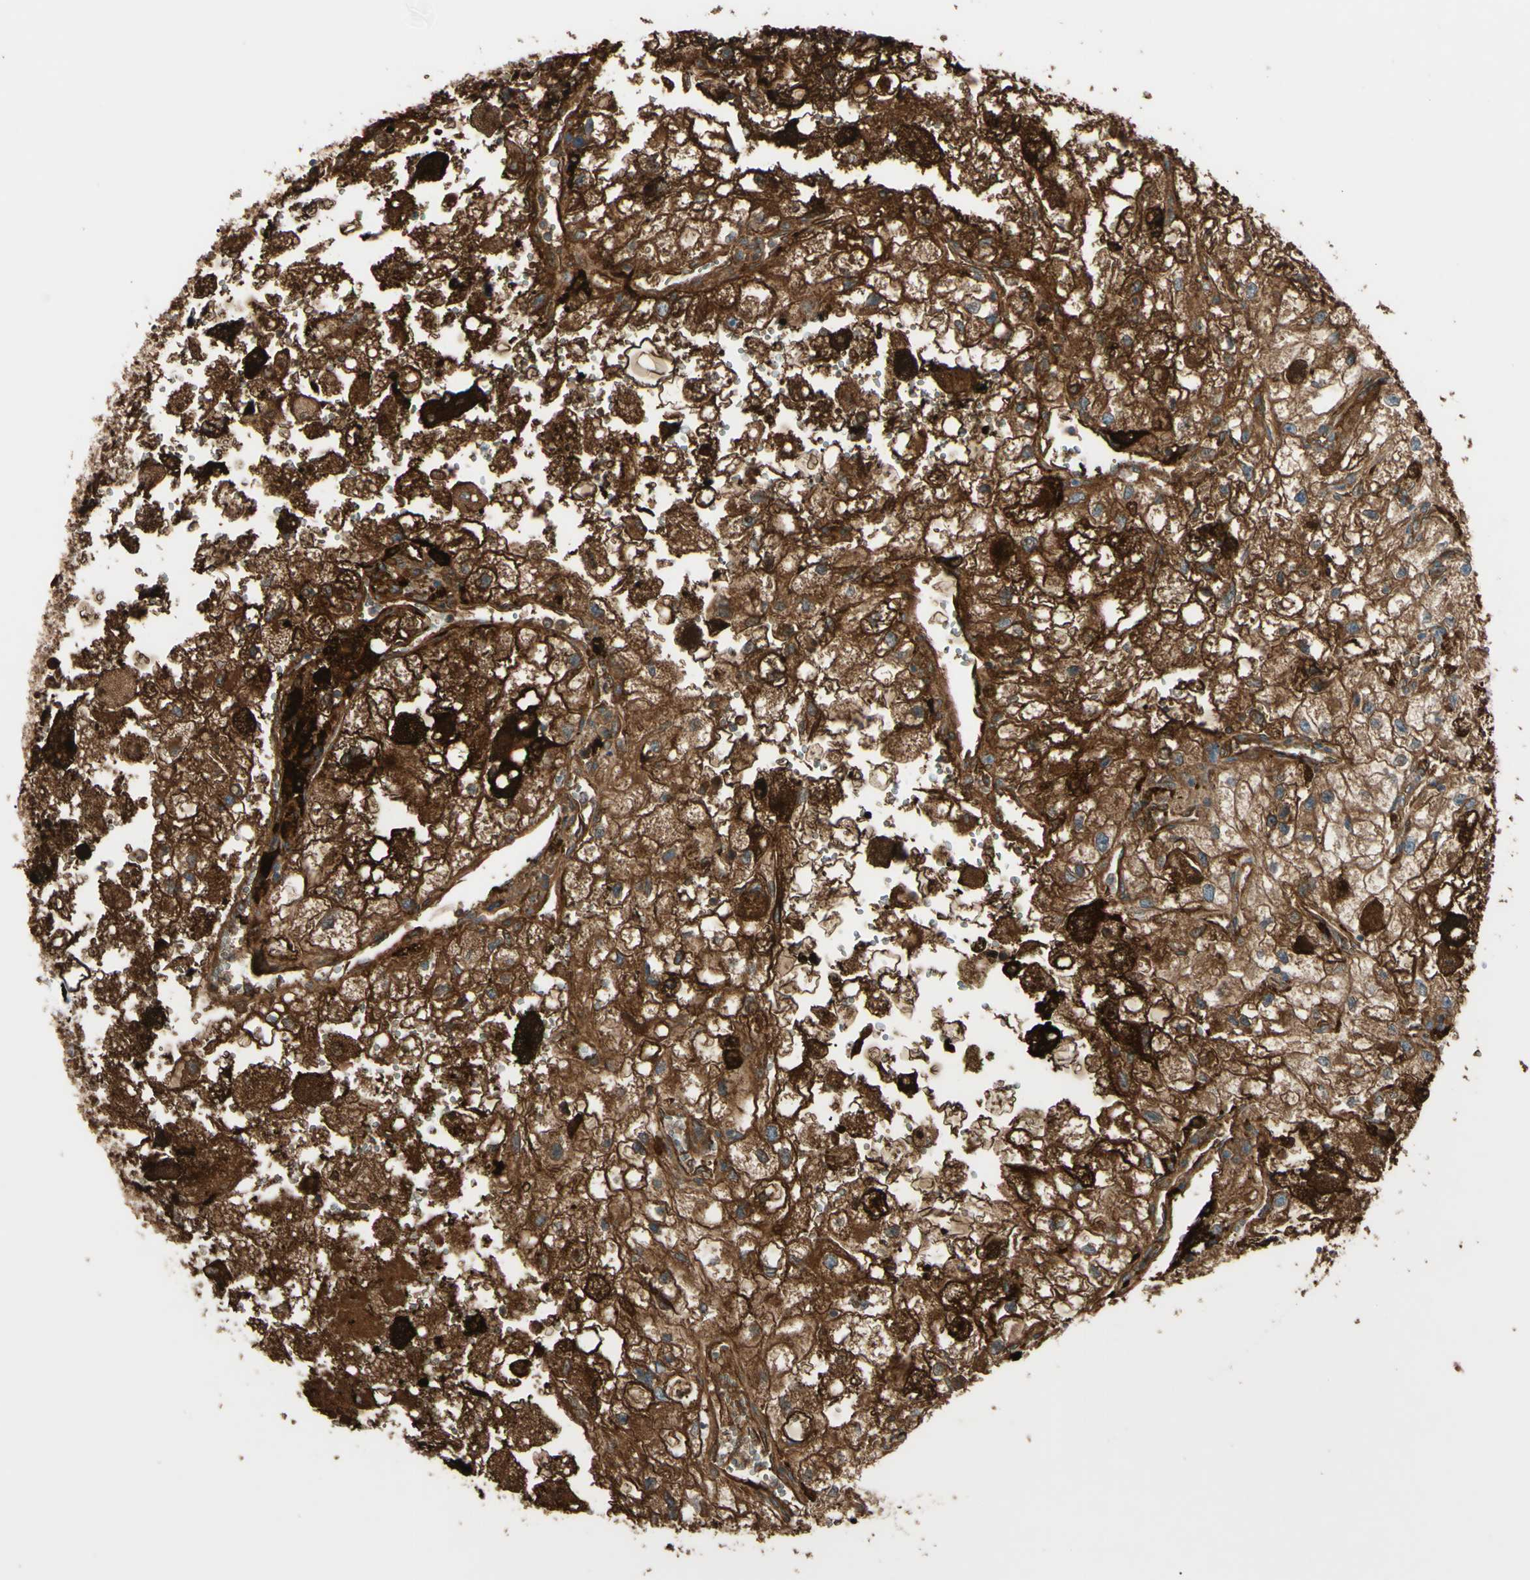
{"staining": {"intensity": "strong", "quantity": ">75%", "location": "cytoplasmic/membranous"}, "tissue": "renal cancer", "cell_type": "Tumor cells", "image_type": "cancer", "snomed": [{"axis": "morphology", "description": "Adenocarcinoma, NOS"}, {"axis": "topography", "description": "Kidney"}], "caption": "High-power microscopy captured an IHC histopathology image of renal cancer, revealing strong cytoplasmic/membranous staining in about >75% of tumor cells. (IHC, brightfield microscopy, high magnification).", "gene": "PTPN12", "patient": {"sex": "female", "age": 70}}